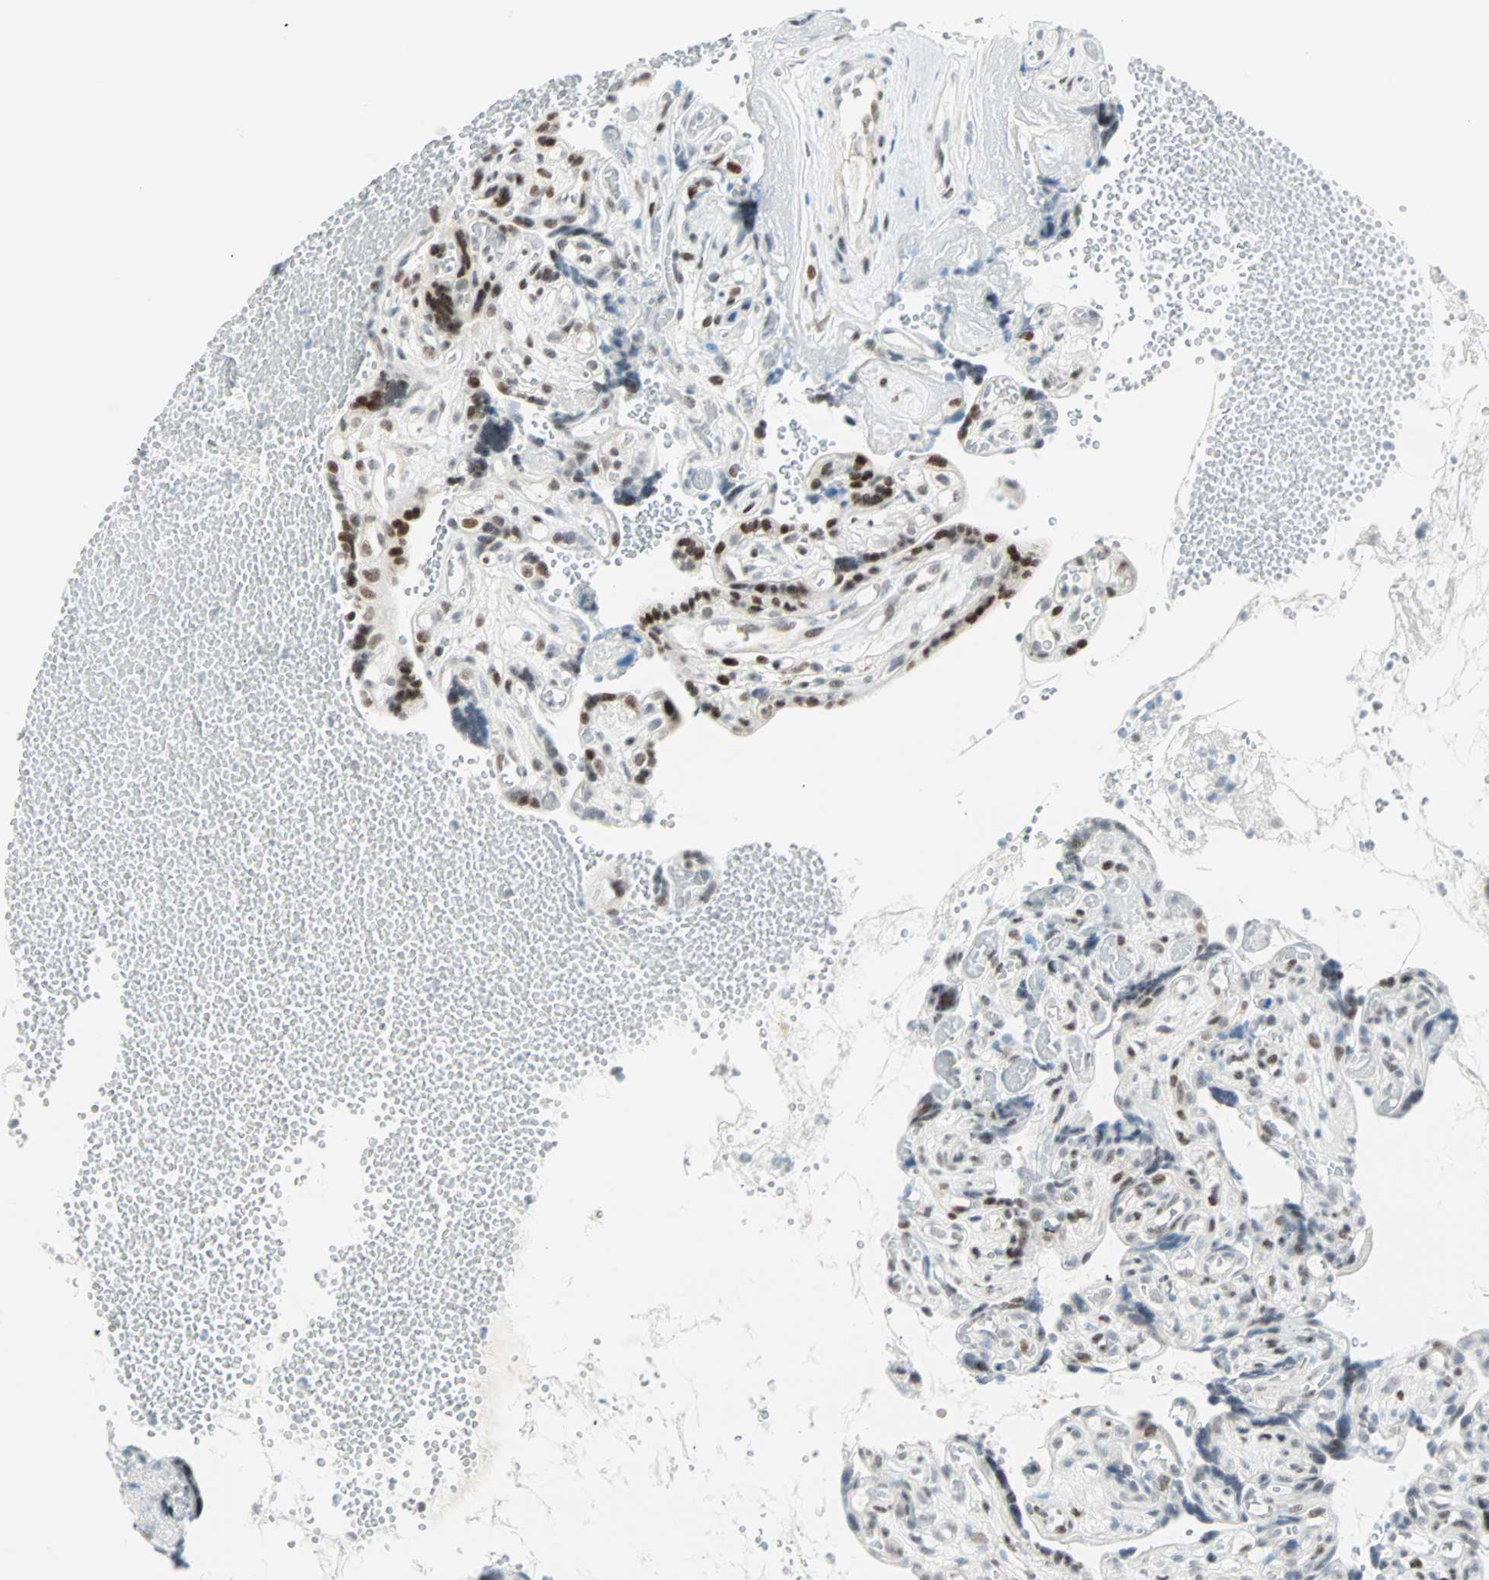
{"staining": {"intensity": "weak", "quantity": "<25%", "location": "nuclear"}, "tissue": "placenta", "cell_type": "Decidual cells", "image_type": "normal", "snomed": [{"axis": "morphology", "description": "Normal tissue, NOS"}, {"axis": "topography", "description": "Placenta"}], "caption": "A micrograph of placenta stained for a protein displays no brown staining in decidual cells.", "gene": "PKNOX1", "patient": {"sex": "female", "age": 30}}